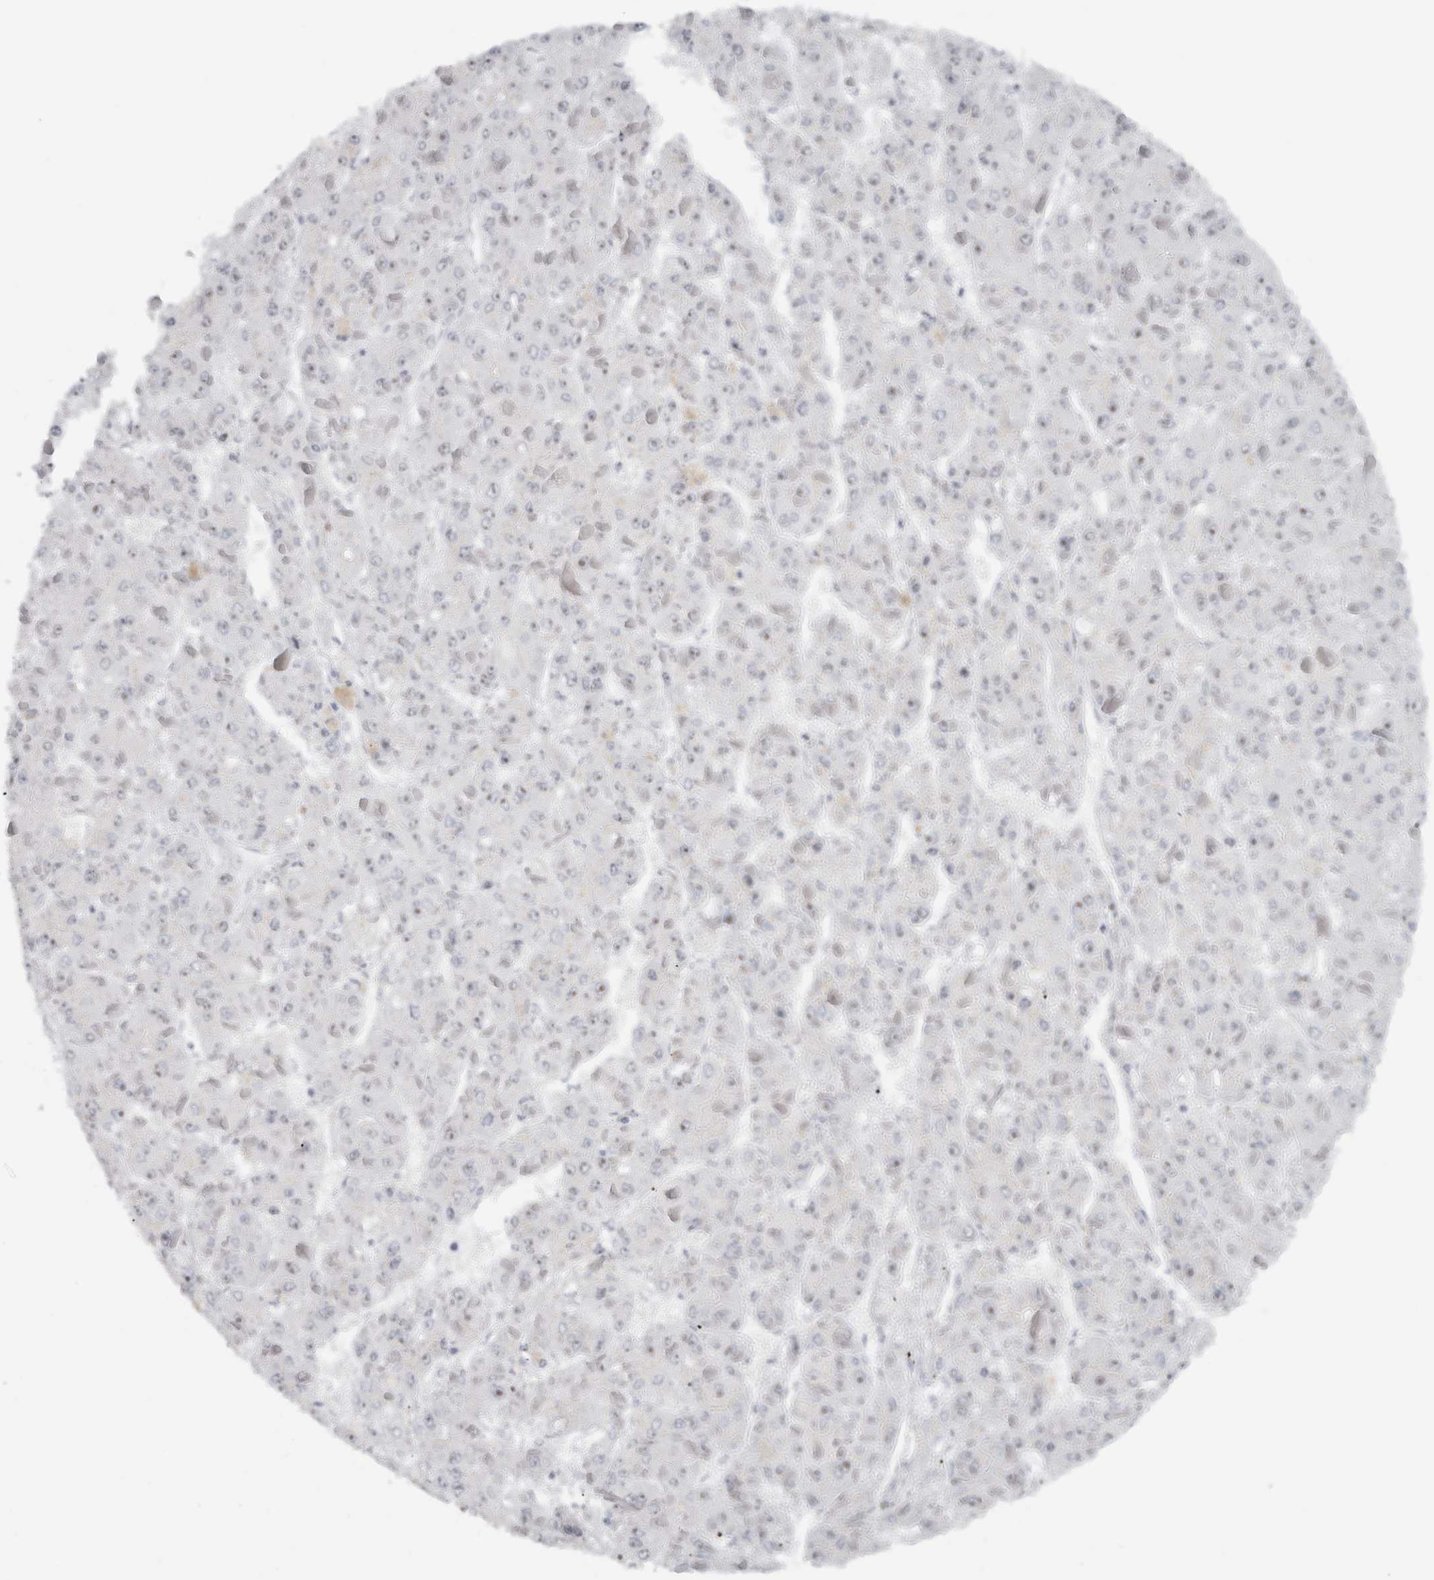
{"staining": {"intensity": "weak", "quantity": "<25%", "location": "nuclear"}, "tissue": "liver cancer", "cell_type": "Tumor cells", "image_type": "cancer", "snomed": [{"axis": "morphology", "description": "Carcinoma, Hepatocellular, NOS"}, {"axis": "topography", "description": "Liver"}], "caption": "Liver hepatocellular carcinoma was stained to show a protein in brown. There is no significant positivity in tumor cells. Brightfield microscopy of IHC stained with DAB (brown) and hematoxylin (blue), captured at high magnification.", "gene": "FMR1NB", "patient": {"sex": "female", "age": 73}}